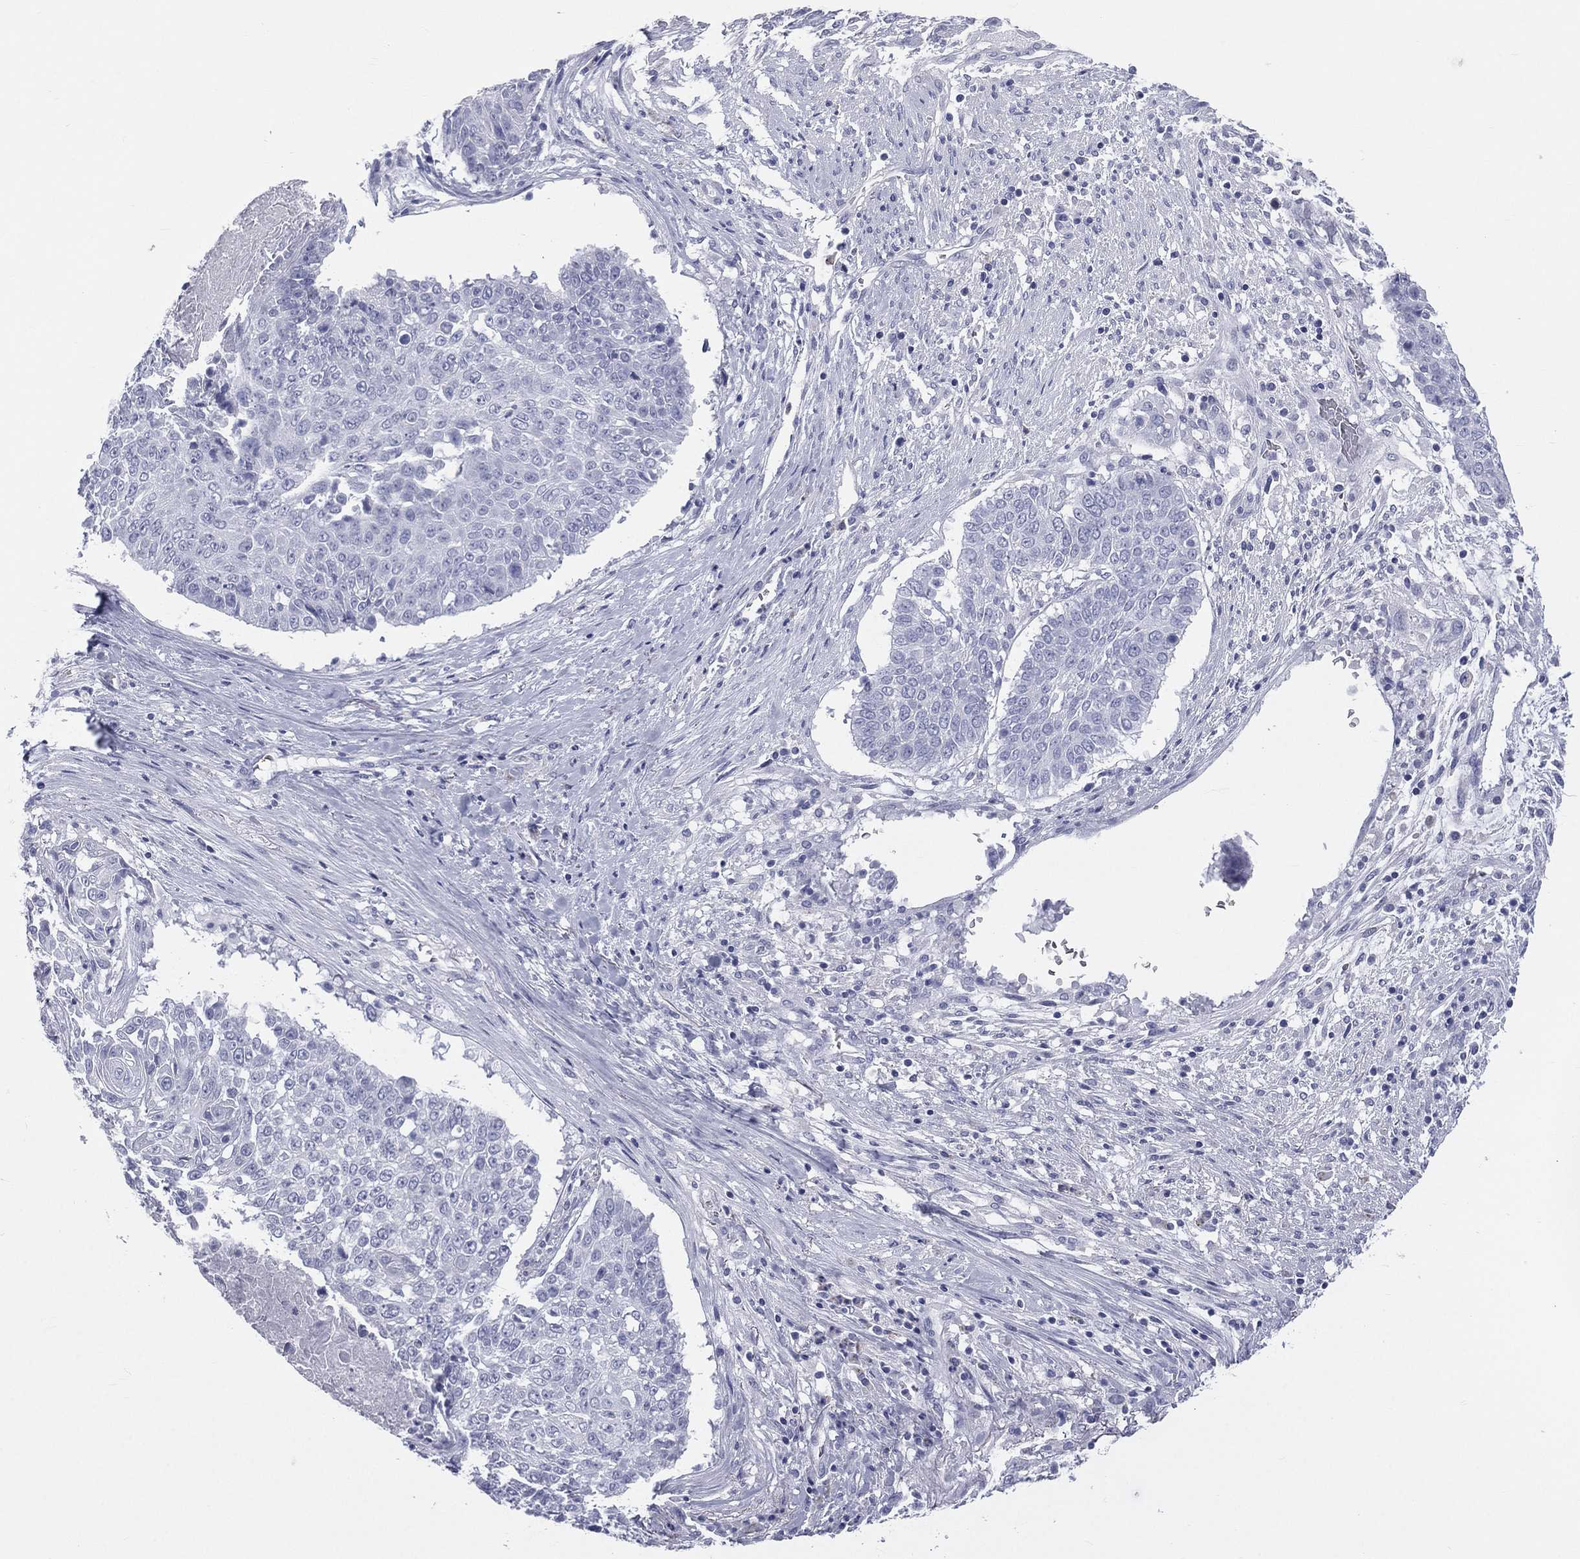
{"staining": {"intensity": "negative", "quantity": "none", "location": "none"}, "tissue": "lung cancer", "cell_type": "Tumor cells", "image_type": "cancer", "snomed": [{"axis": "morphology", "description": "Squamous cell carcinoma, NOS"}, {"axis": "topography", "description": "Lung"}], "caption": "A histopathology image of lung cancer (squamous cell carcinoma) stained for a protein shows no brown staining in tumor cells.", "gene": "MLN", "patient": {"sex": "male", "age": 64}}